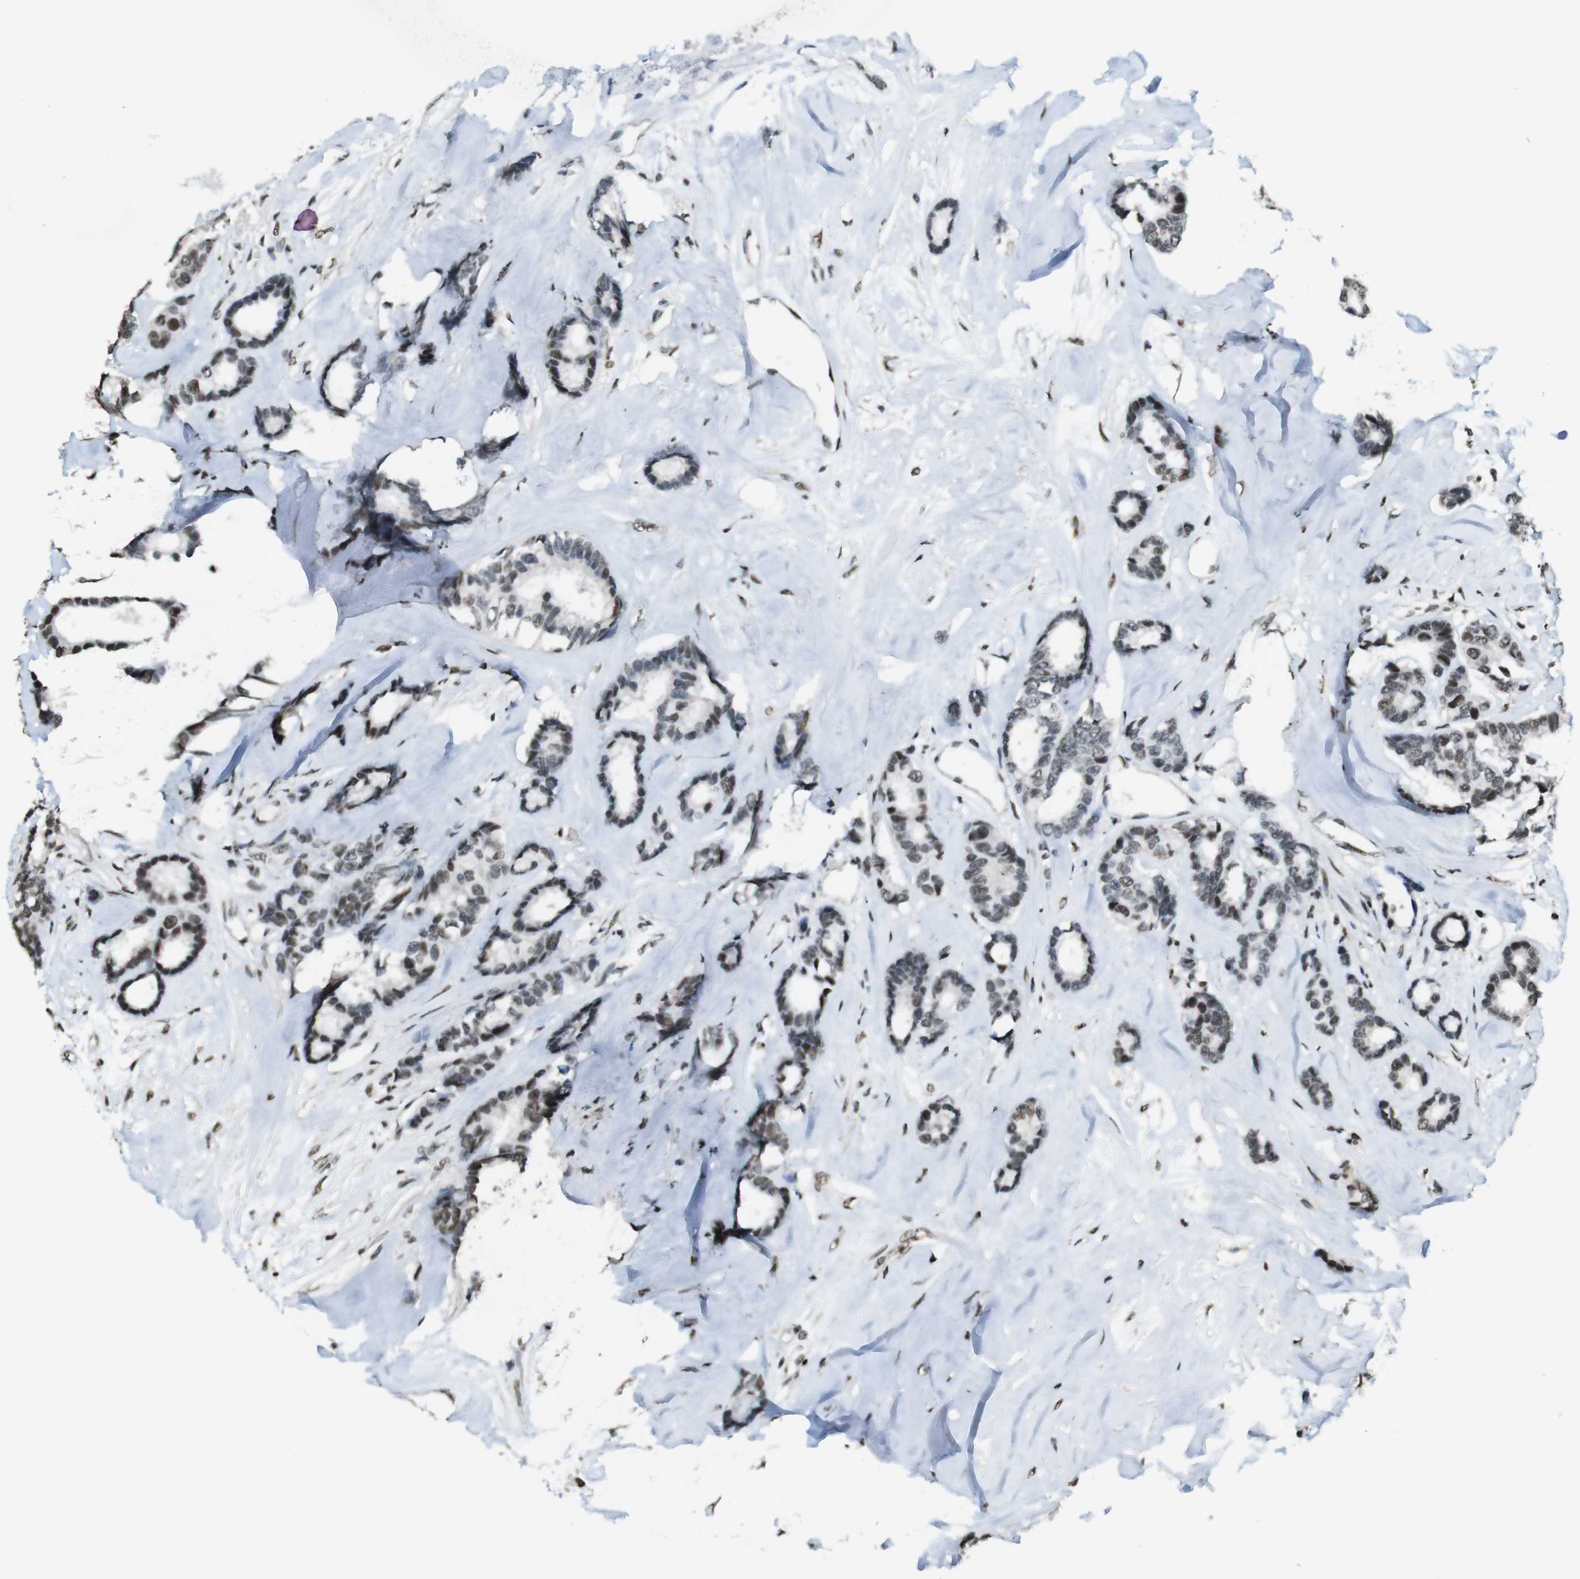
{"staining": {"intensity": "weak", "quantity": ">75%", "location": "nuclear"}, "tissue": "breast cancer", "cell_type": "Tumor cells", "image_type": "cancer", "snomed": [{"axis": "morphology", "description": "Duct carcinoma"}, {"axis": "topography", "description": "Breast"}], "caption": "Approximately >75% of tumor cells in human breast cancer (intraductal carcinoma) demonstrate weak nuclear protein positivity as visualized by brown immunohistochemical staining.", "gene": "CSNK2B", "patient": {"sex": "female", "age": 87}}